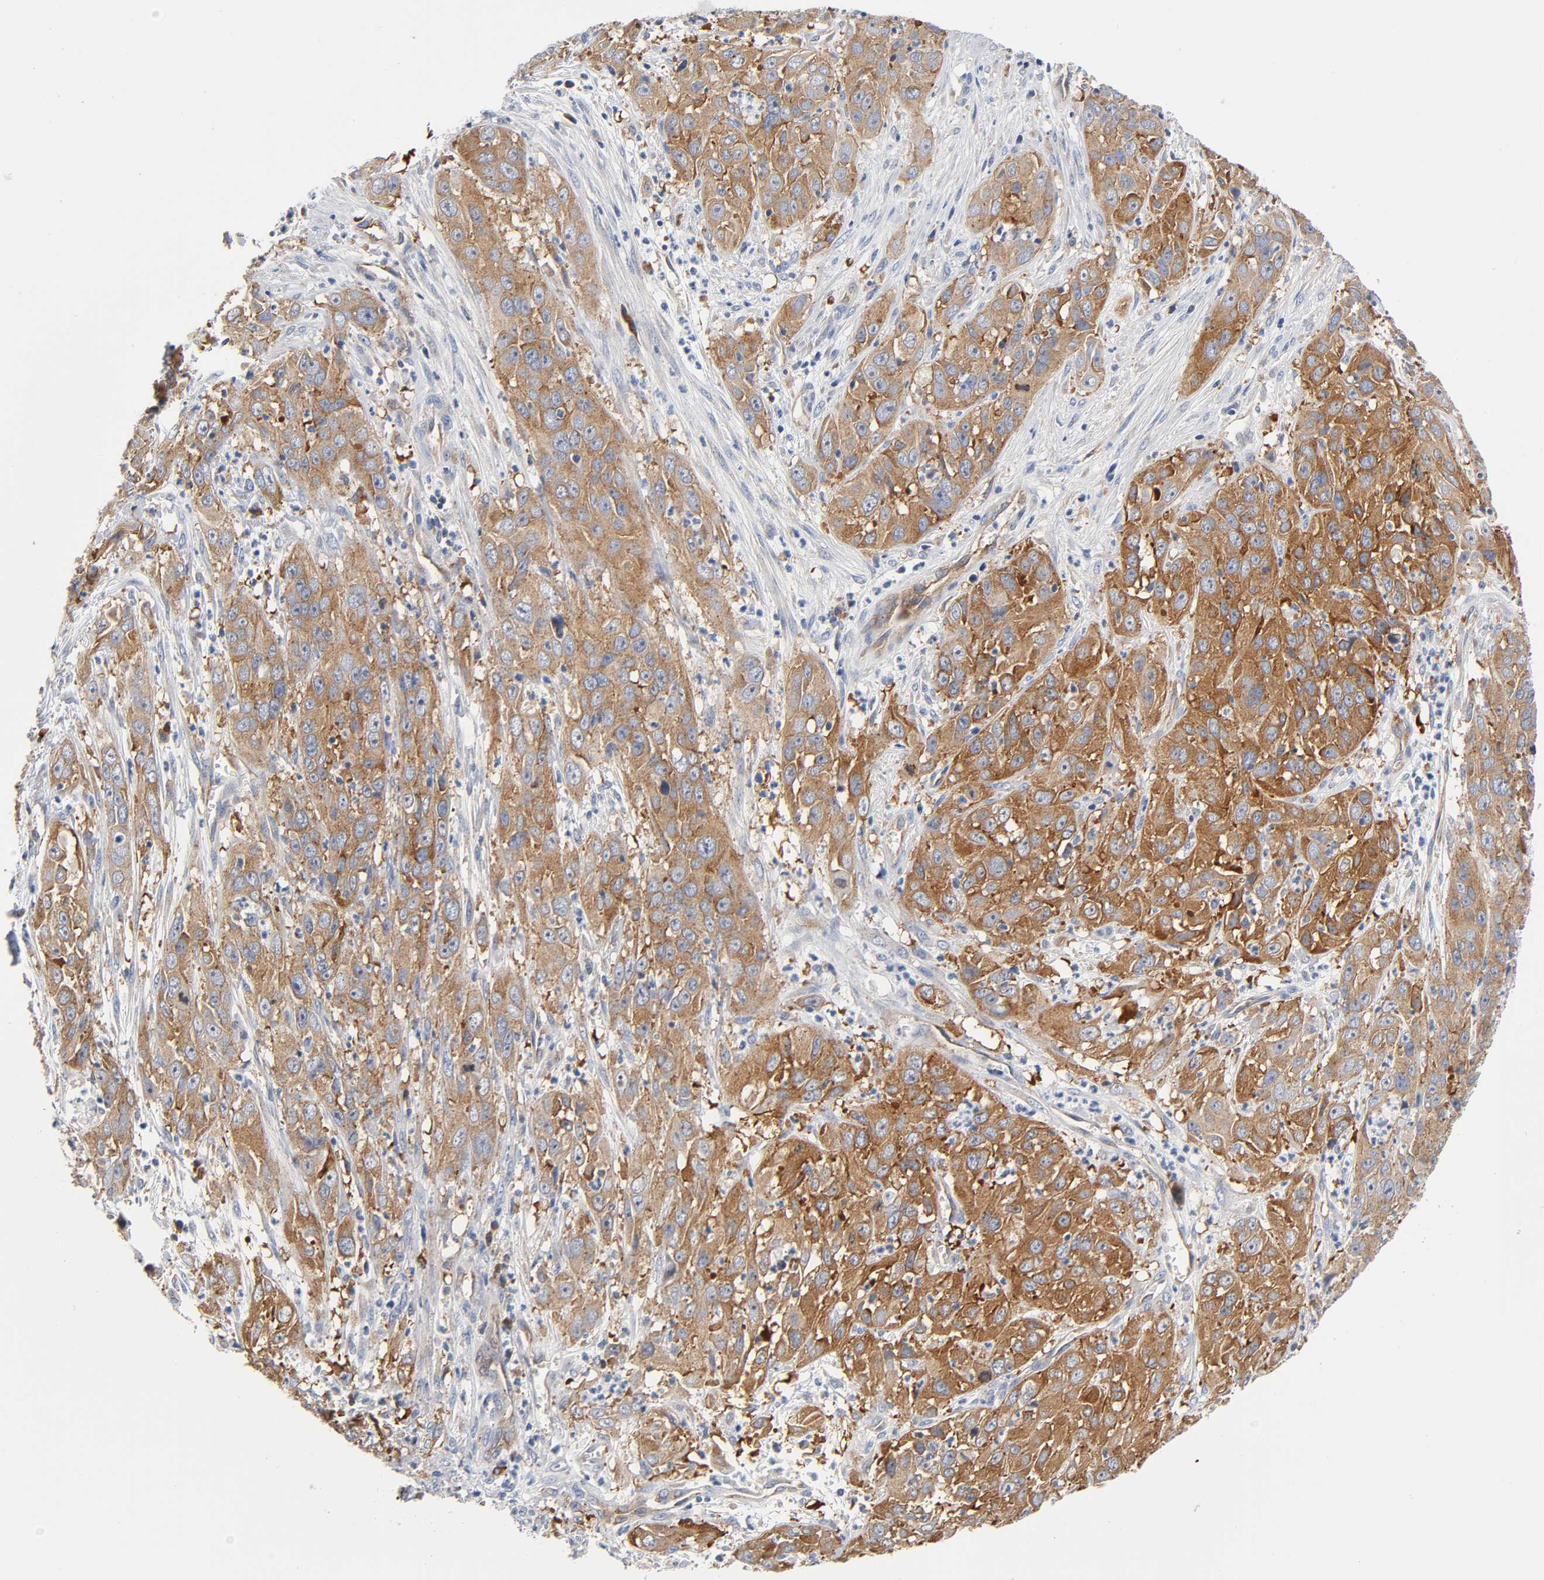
{"staining": {"intensity": "moderate", "quantity": ">75%", "location": "cytoplasmic/membranous"}, "tissue": "cervical cancer", "cell_type": "Tumor cells", "image_type": "cancer", "snomed": [{"axis": "morphology", "description": "Squamous cell carcinoma, NOS"}, {"axis": "topography", "description": "Cervix"}], "caption": "DAB immunohistochemical staining of cervical cancer (squamous cell carcinoma) exhibits moderate cytoplasmic/membranous protein staining in approximately >75% of tumor cells. Using DAB (3,3'-diaminobenzidine) (brown) and hematoxylin (blue) stains, captured at high magnification using brightfield microscopy.", "gene": "CD2AP", "patient": {"sex": "female", "age": 32}}